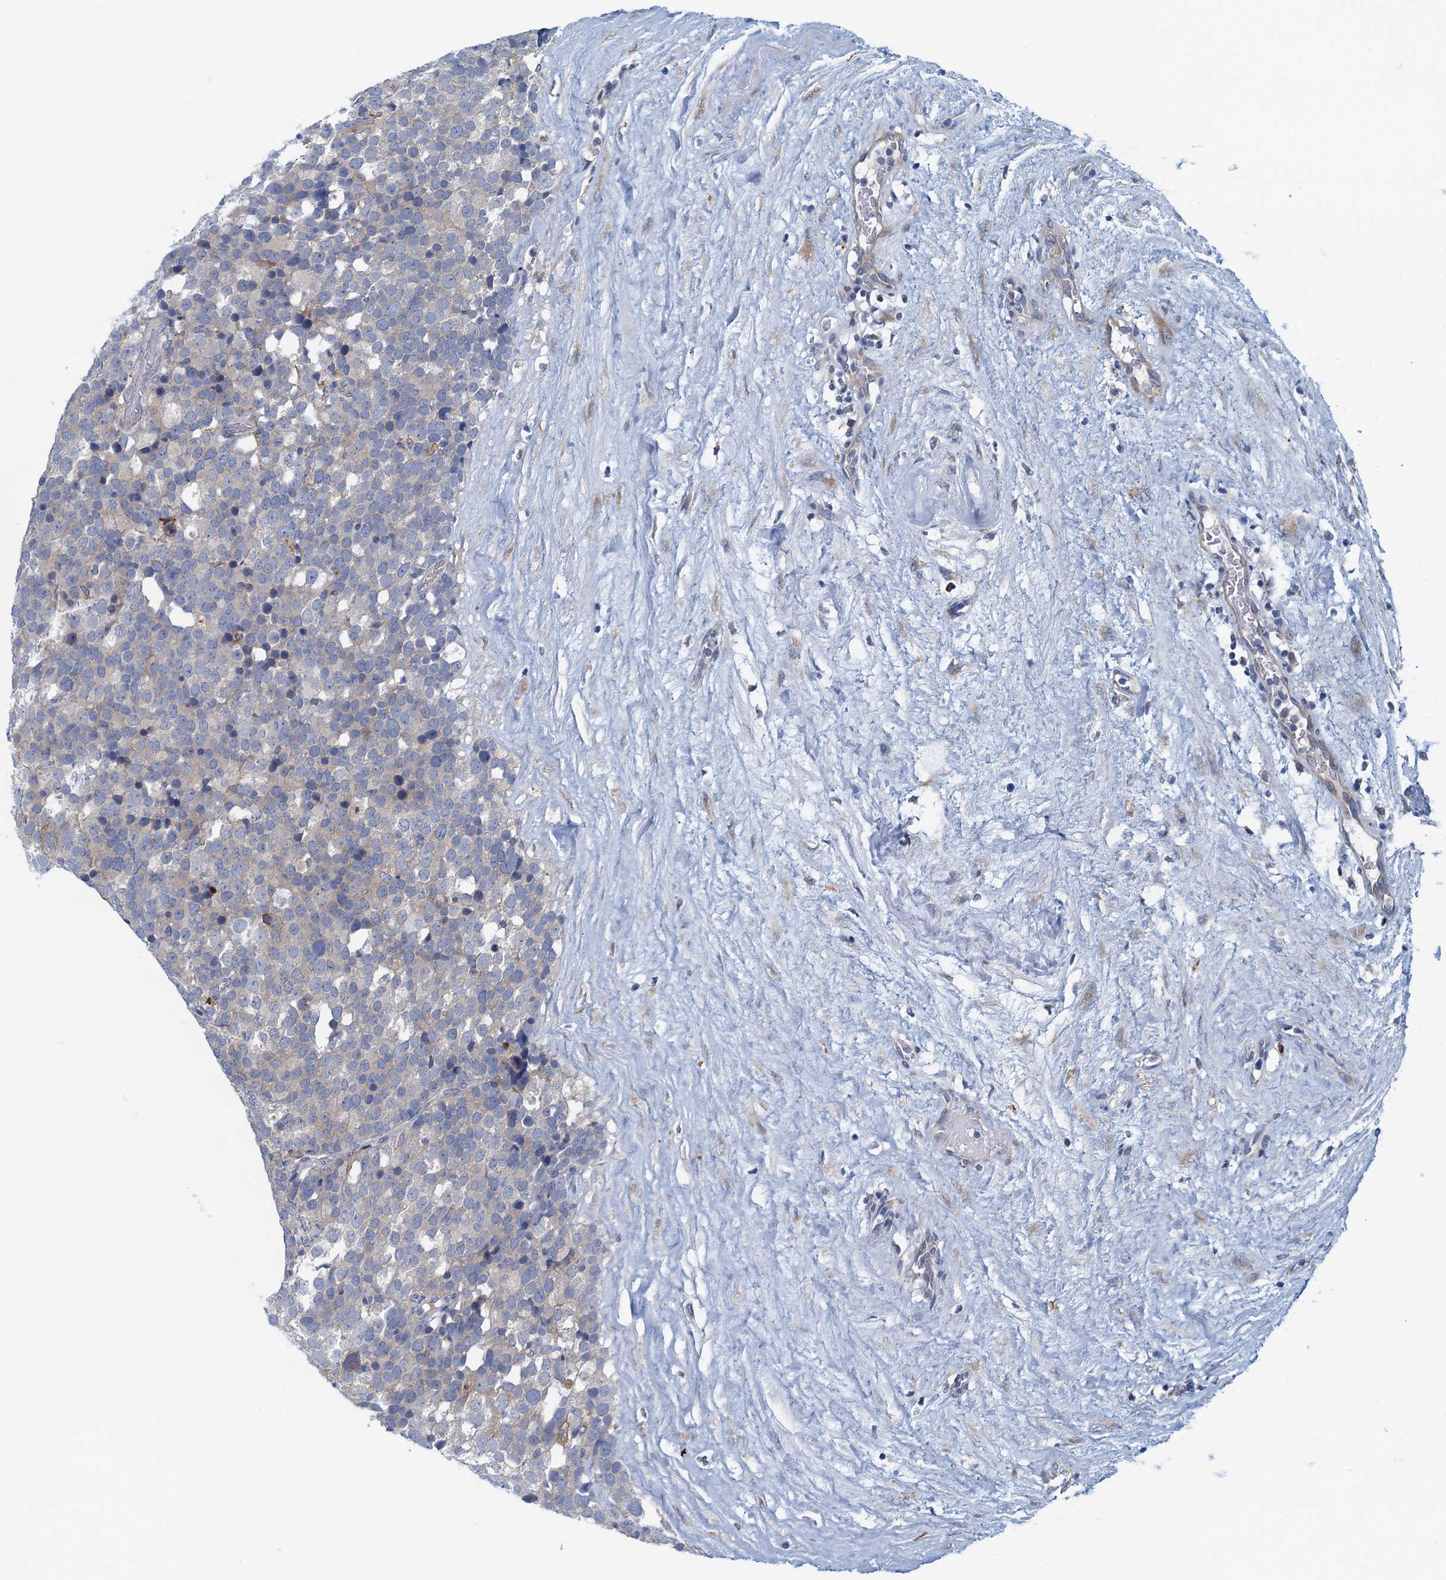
{"staining": {"intensity": "negative", "quantity": "none", "location": "none"}, "tissue": "testis cancer", "cell_type": "Tumor cells", "image_type": "cancer", "snomed": [{"axis": "morphology", "description": "Seminoma, NOS"}, {"axis": "topography", "description": "Testis"}], "caption": "The photomicrograph displays no staining of tumor cells in testis cancer (seminoma).", "gene": "MYDGF", "patient": {"sex": "male", "age": 71}}